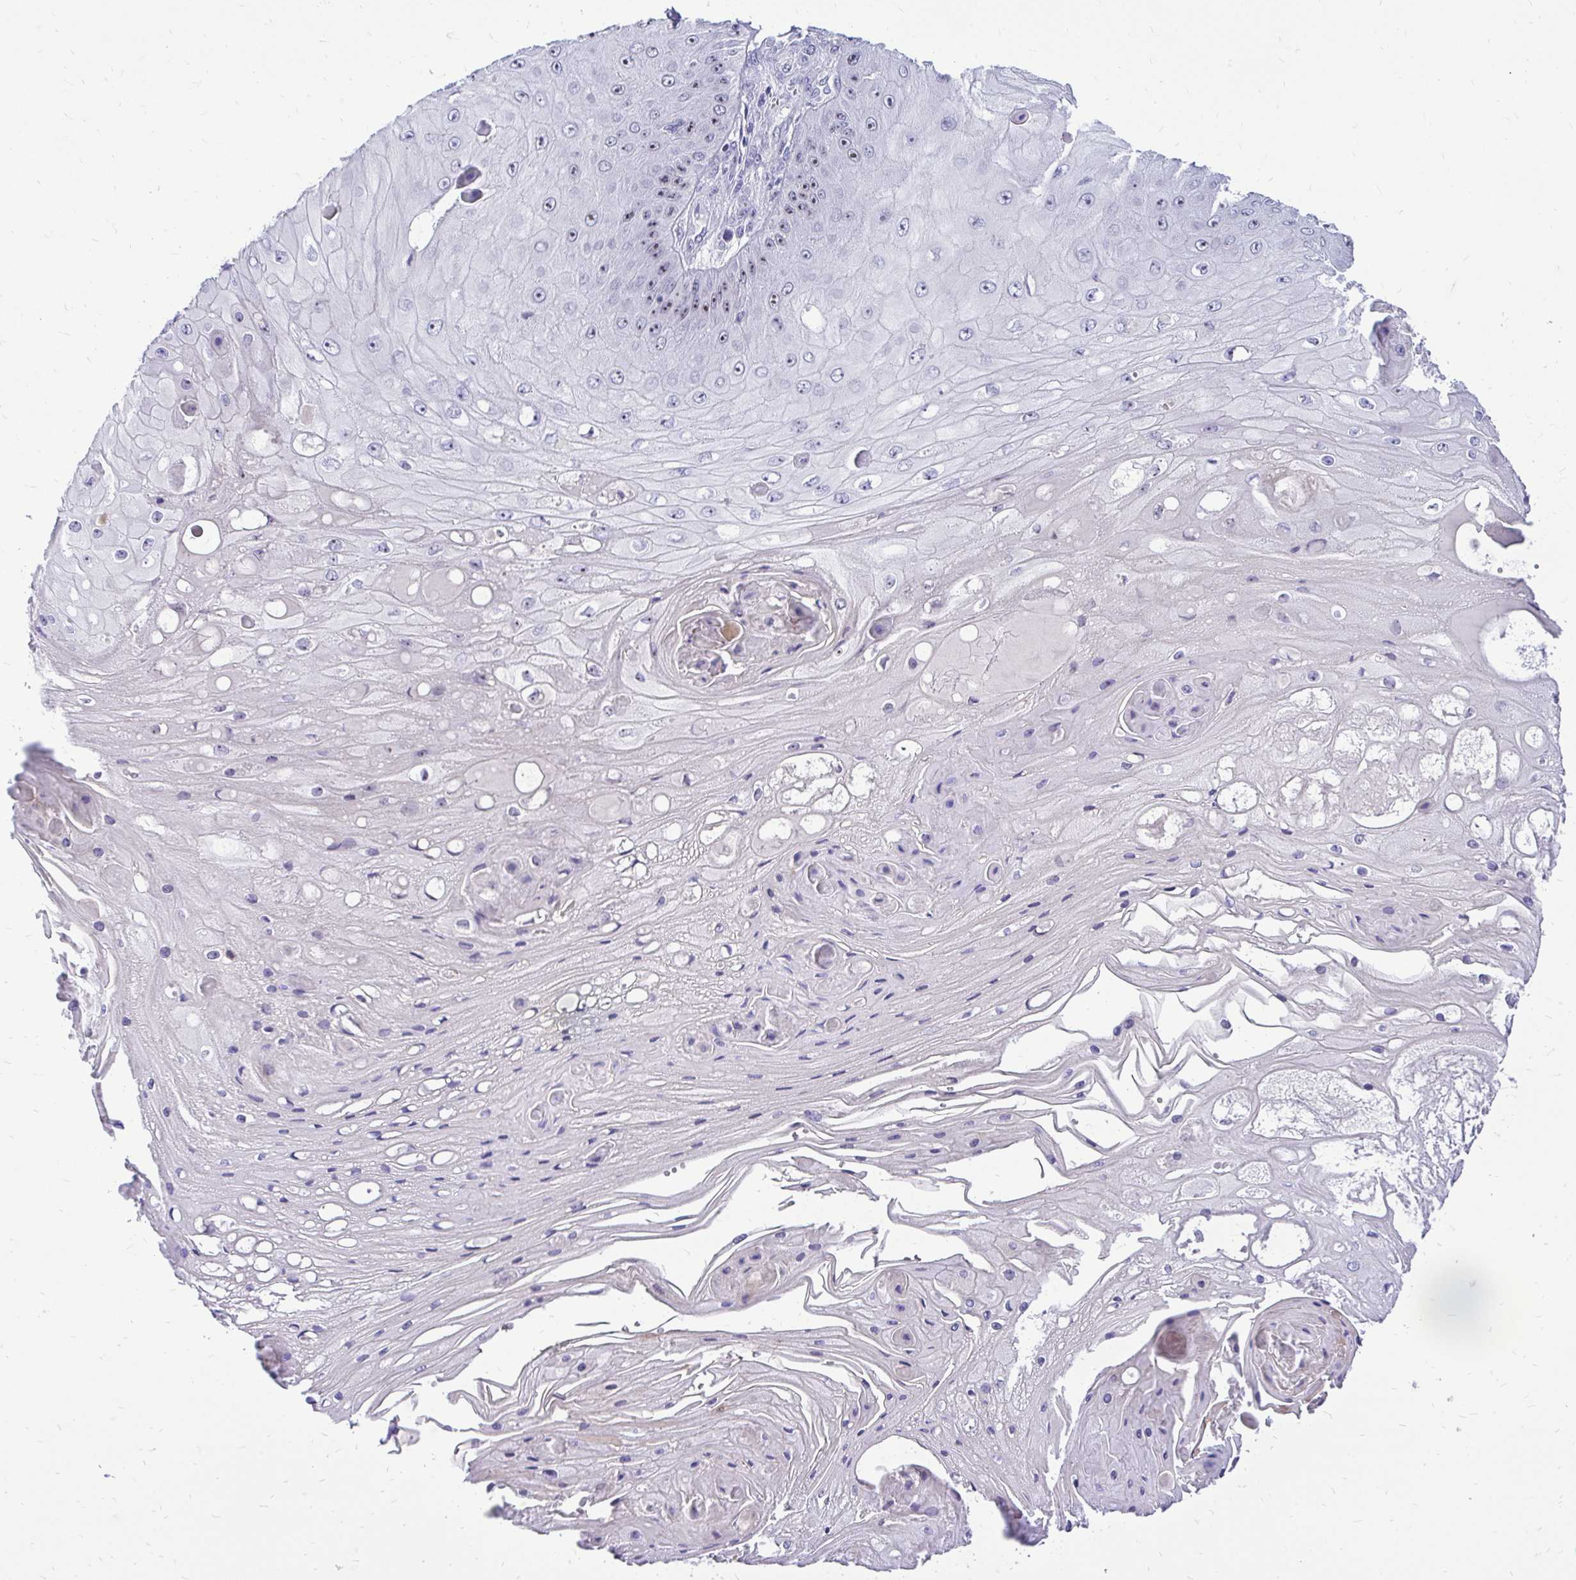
{"staining": {"intensity": "weak", "quantity": "<25%", "location": "nuclear"}, "tissue": "skin cancer", "cell_type": "Tumor cells", "image_type": "cancer", "snomed": [{"axis": "morphology", "description": "Squamous cell carcinoma, NOS"}, {"axis": "topography", "description": "Skin"}], "caption": "This image is of squamous cell carcinoma (skin) stained with immunohistochemistry (IHC) to label a protein in brown with the nuclei are counter-stained blue. There is no staining in tumor cells.", "gene": "NIFK", "patient": {"sex": "male", "age": 70}}